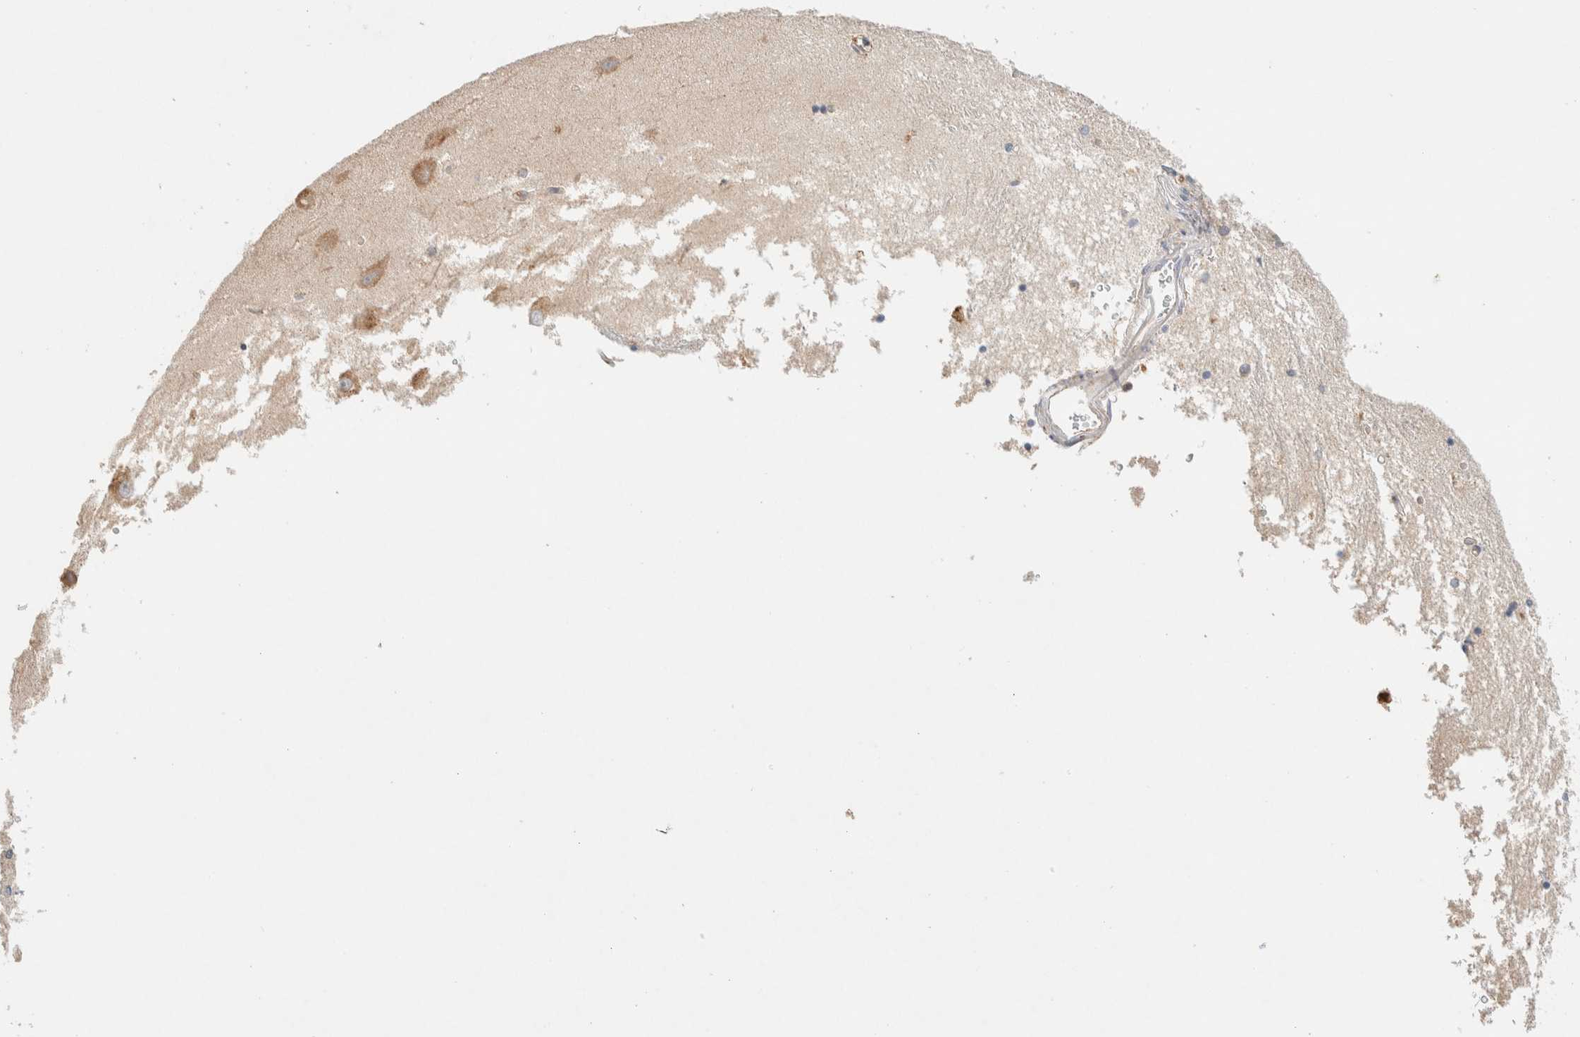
{"staining": {"intensity": "negative", "quantity": "none", "location": "none"}, "tissue": "hippocampus", "cell_type": "Glial cells", "image_type": "normal", "snomed": [{"axis": "morphology", "description": "Normal tissue, NOS"}, {"axis": "topography", "description": "Hippocampus"}], "caption": "A photomicrograph of hippocampus stained for a protein shows no brown staining in glial cells.", "gene": "TTC3", "patient": {"sex": "male", "age": 45}}